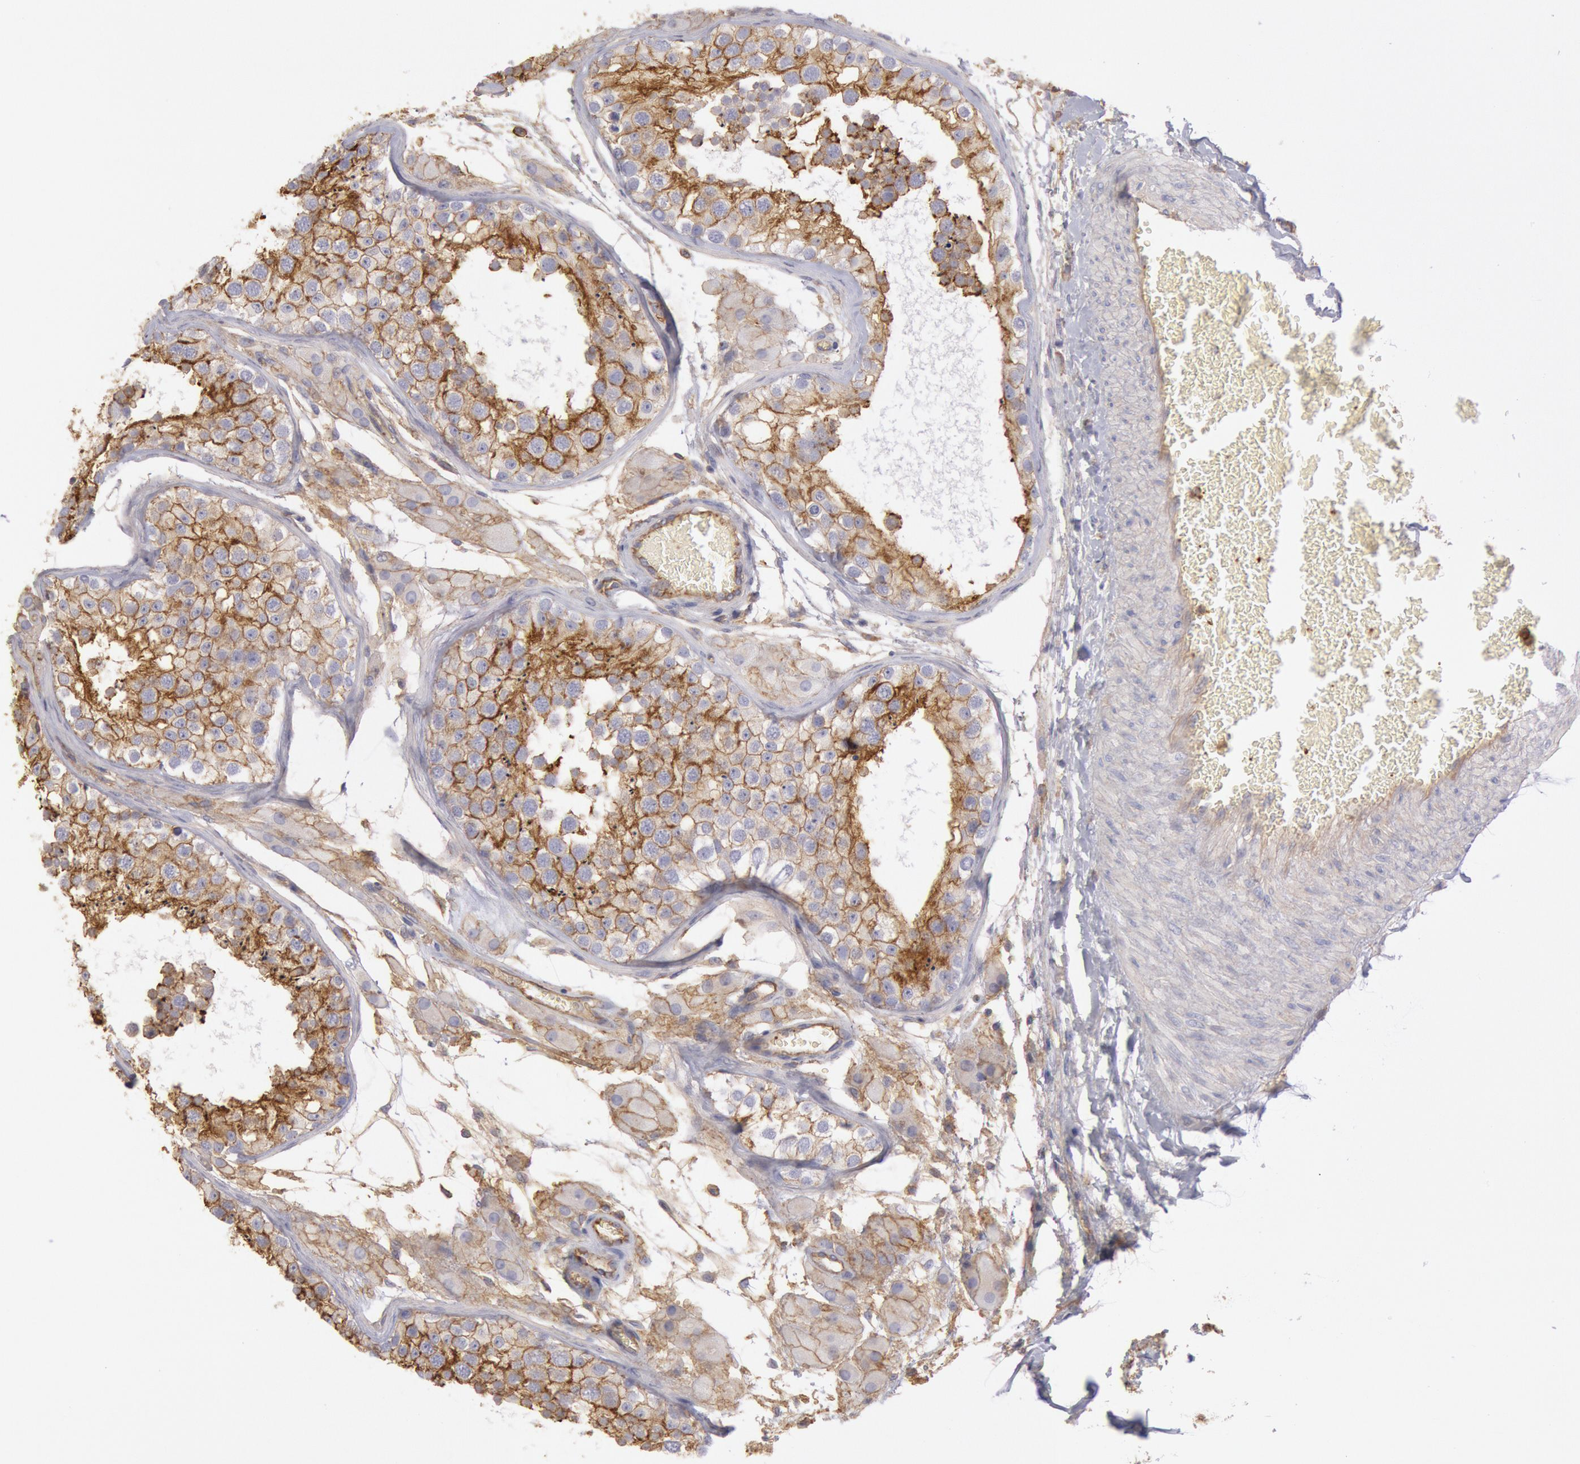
{"staining": {"intensity": "moderate", "quantity": ">75%", "location": "cytoplasmic/membranous"}, "tissue": "testis", "cell_type": "Cells in seminiferous ducts", "image_type": "normal", "snomed": [{"axis": "morphology", "description": "Normal tissue, NOS"}, {"axis": "topography", "description": "Testis"}], "caption": "Cells in seminiferous ducts exhibit medium levels of moderate cytoplasmic/membranous expression in about >75% of cells in unremarkable human testis.", "gene": "SNAP23", "patient": {"sex": "male", "age": 26}}